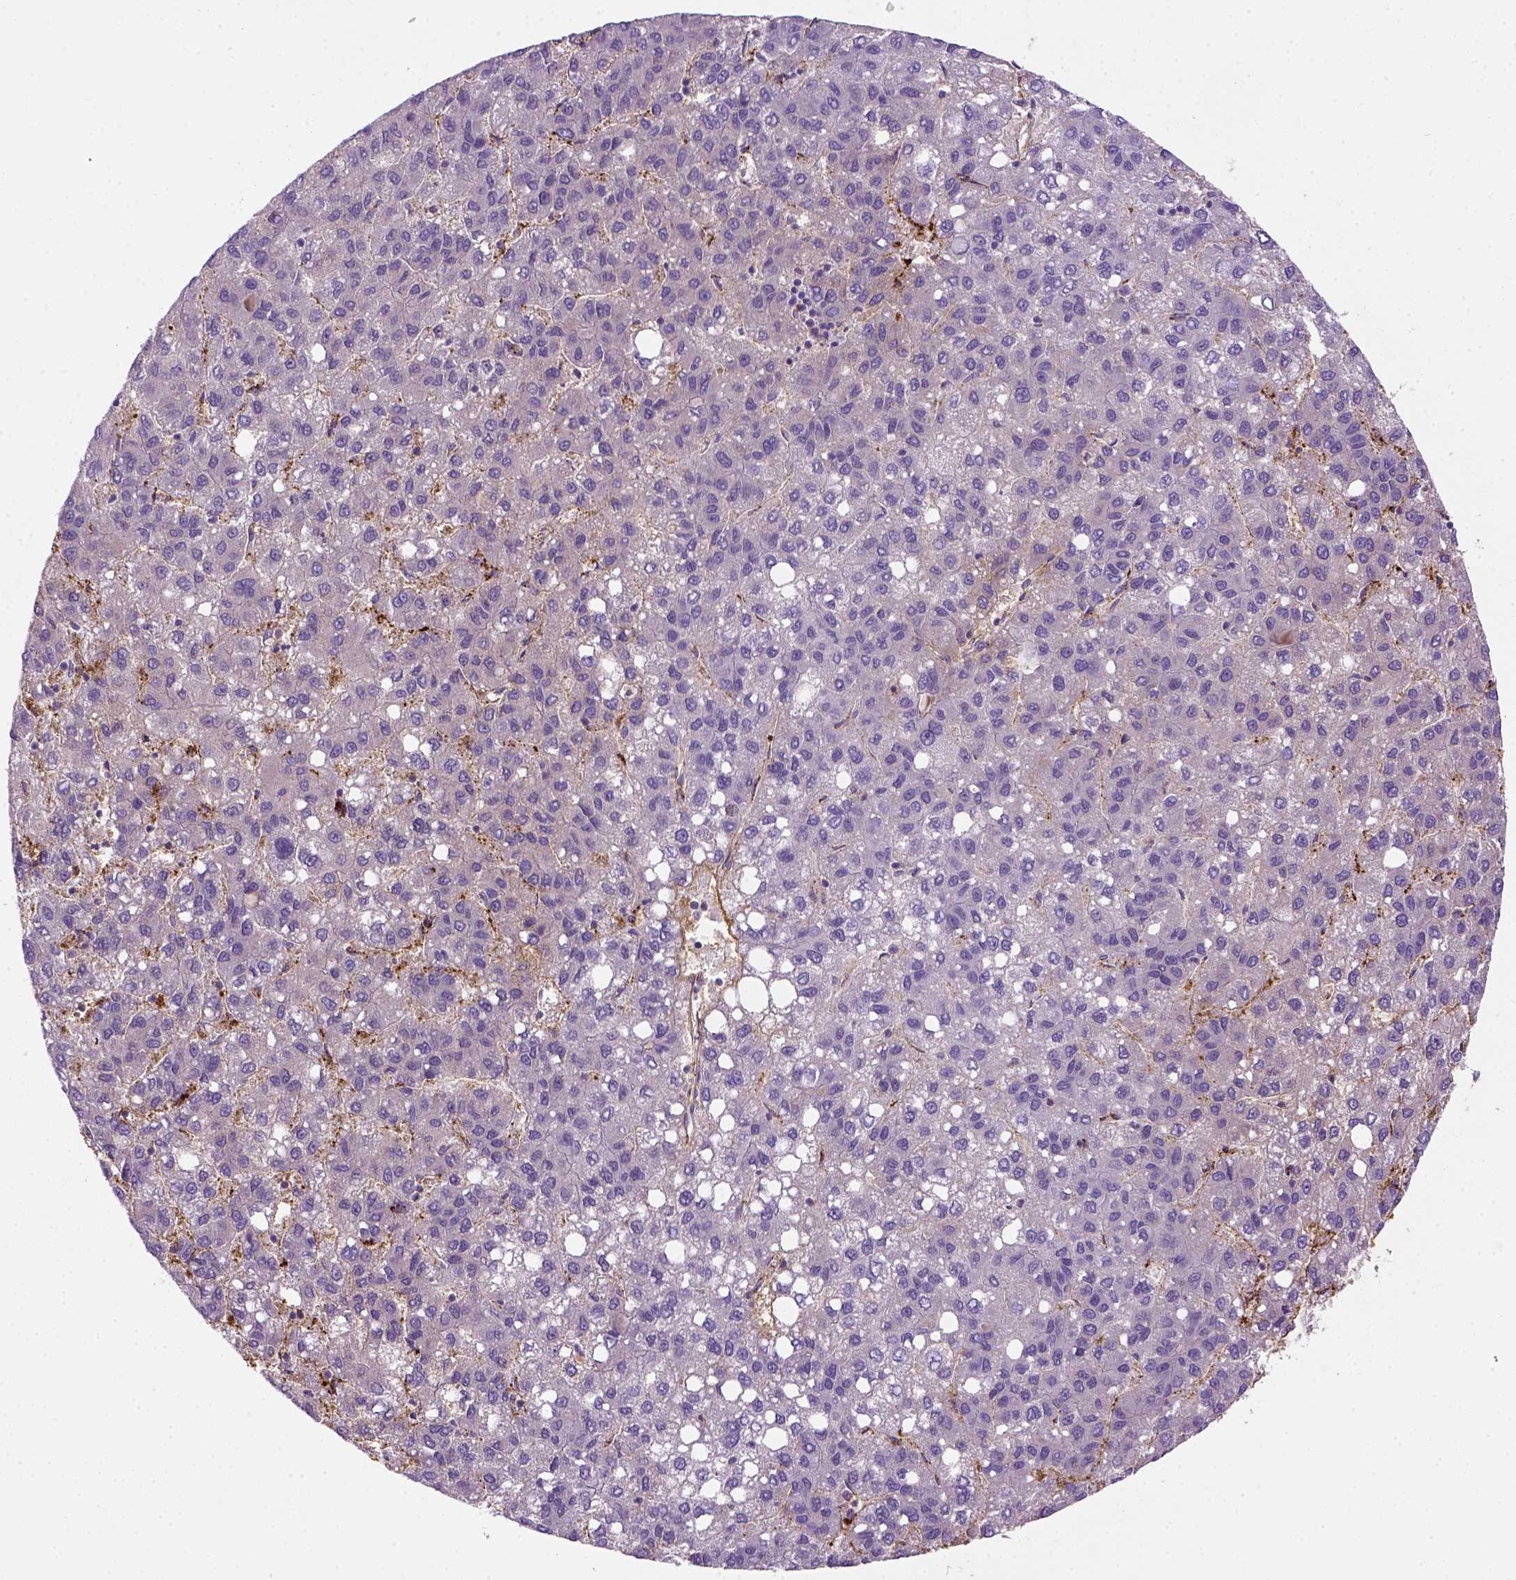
{"staining": {"intensity": "negative", "quantity": "none", "location": "none"}, "tissue": "liver cancer", "cell_type": "Tumor cells", "image_type": "cancer", "snomed": [{"axis": "morphology", "description": "Carcinoma, Hepatocellular, NOS"}, {"axis": "topography", "description": "Liver"}], "caption": "DAB immunohistochemical staining of liver cancer demonstrates no significant positivity in tumor cells.", "gene": "VWF", "patient": {"sex": "female", "age": 82}}